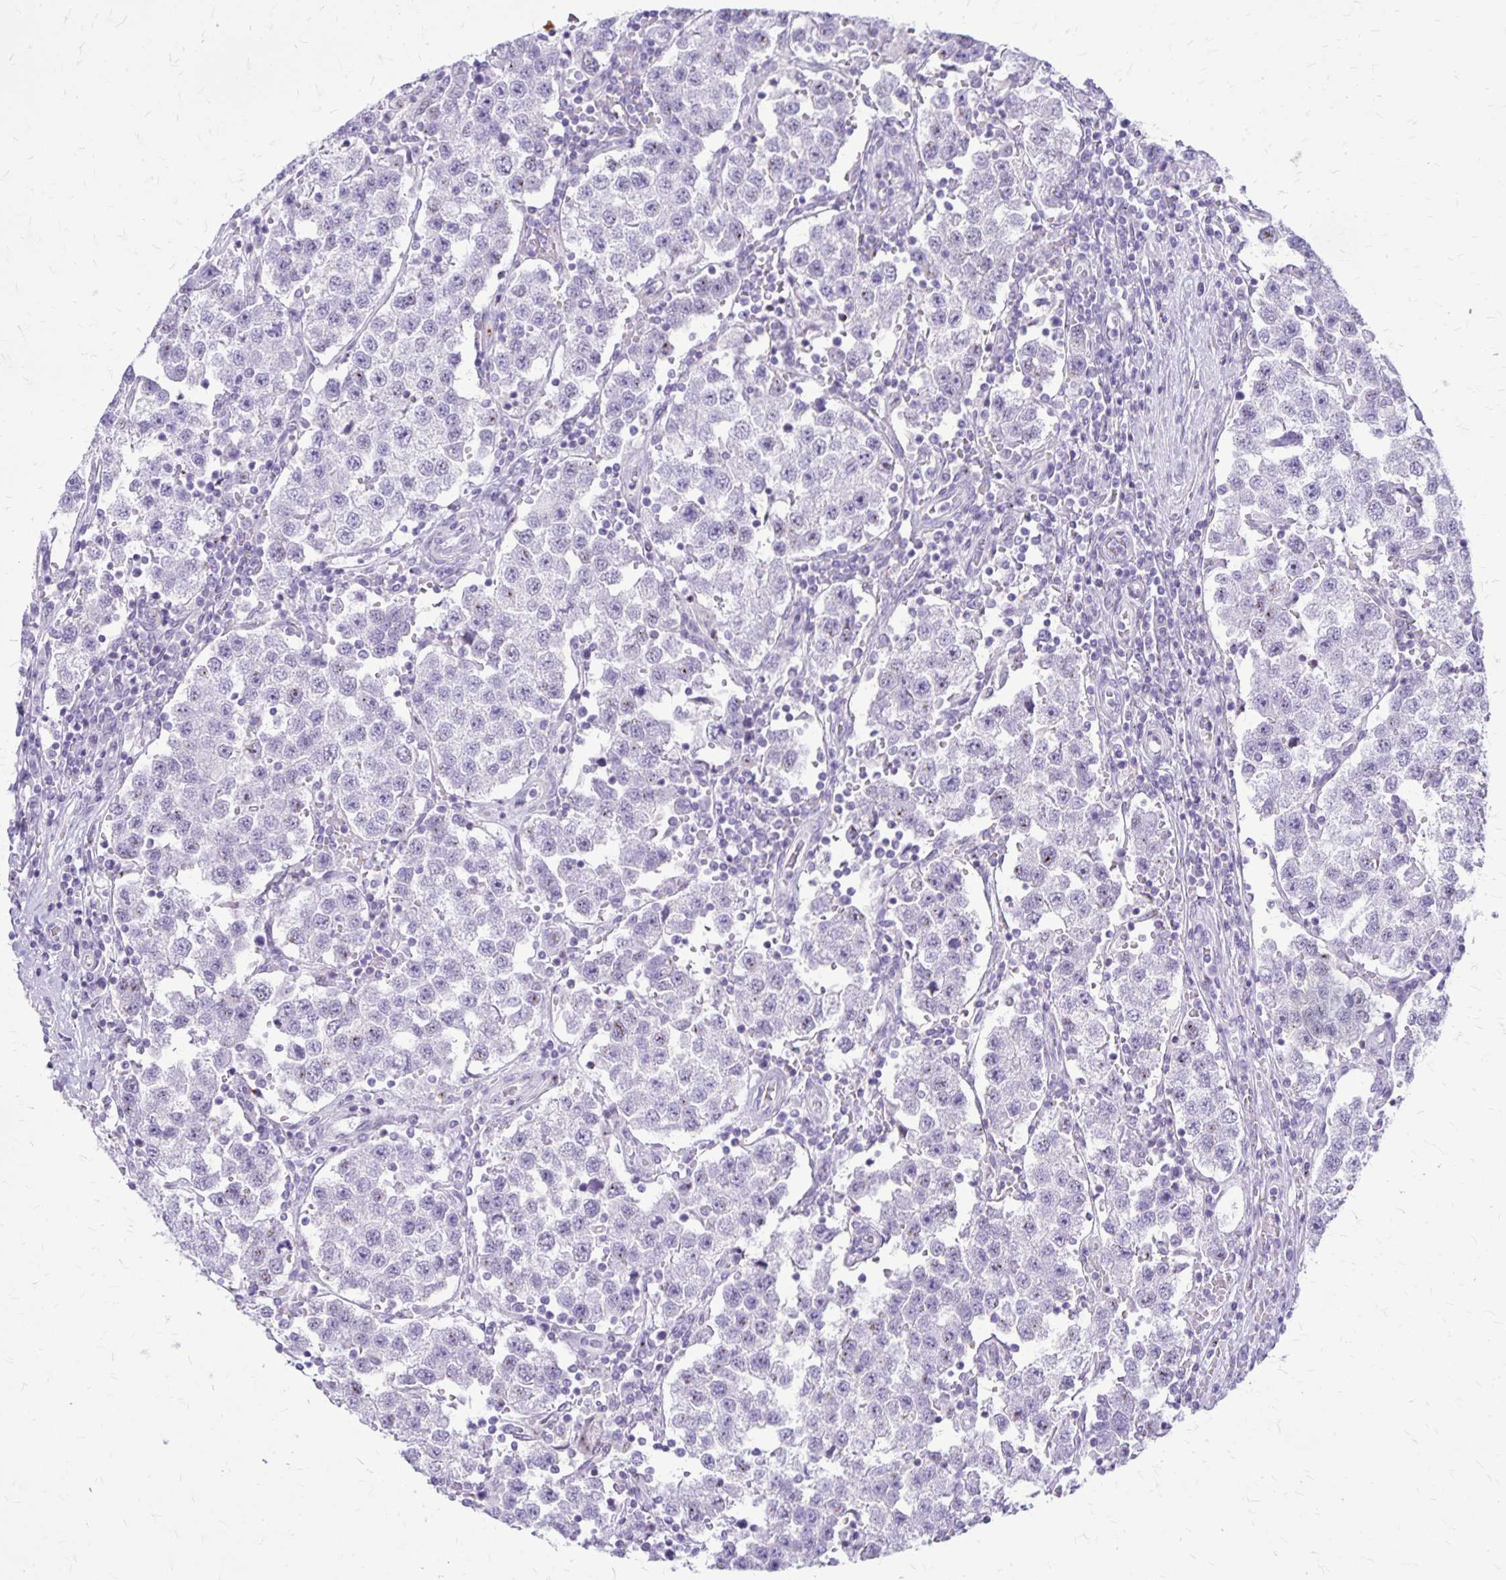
{"staining": {"intensity": "negative", "quantity": "none", "location": "none"}, "tissue": "testis cancer", "cell_type": "Tumor cells", "image_type": "cancer", "snomed": [{"axis": "morphology", "description": "Seminoma, NOS"}, {"axis": "topography", "description": "Testis"}], "caption": "IHC histopathology image of human testis cancer (seminoma) stained for a protein (brown), which displays no expression in tumor cells.", "gene": "GP9", "patient": {"sex": "male", "age": 37}}